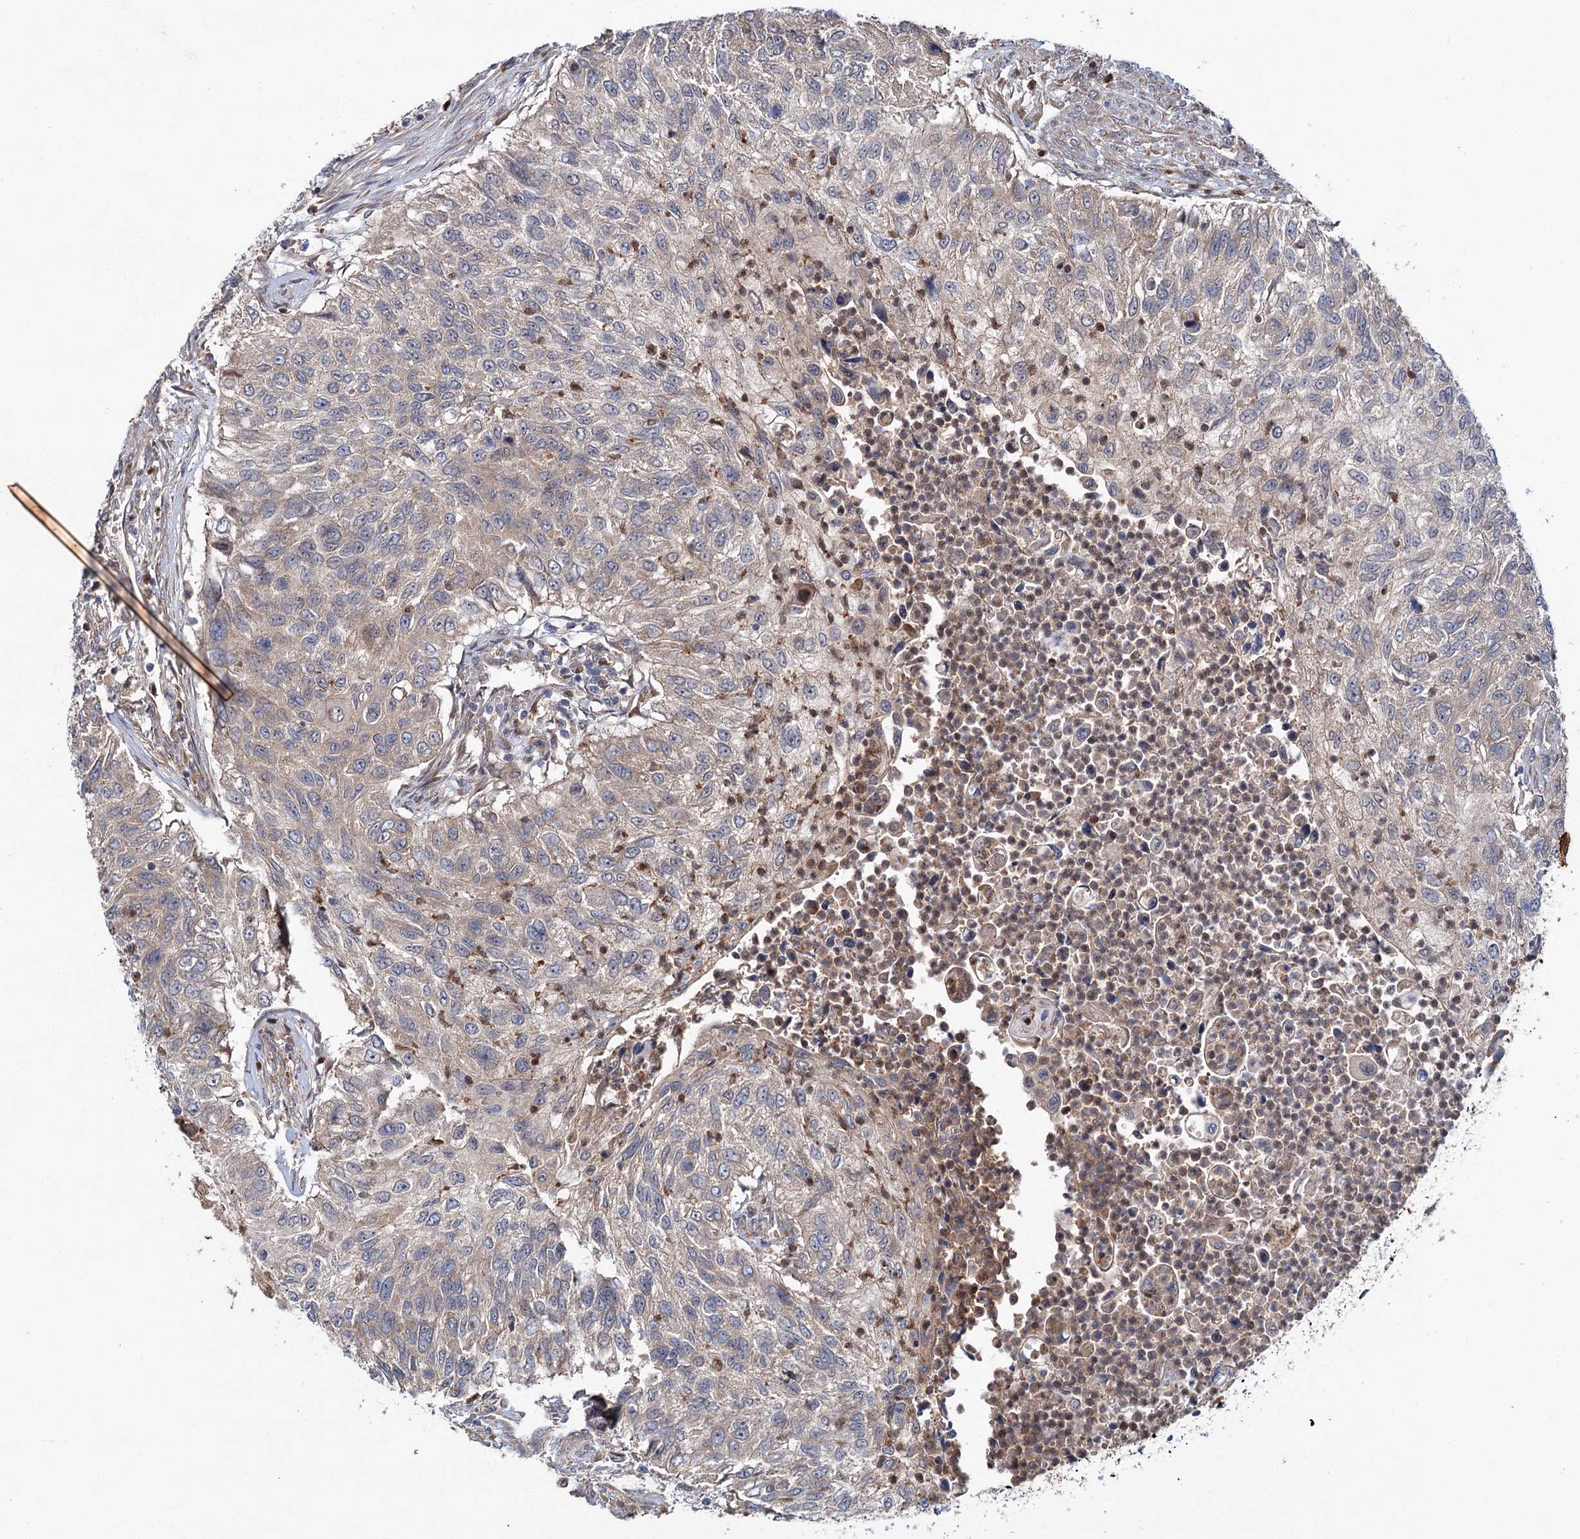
{"staining": {"intensity": "weak", "quantity": "25%-75%", "location": "cytoplasmic/membranous"}, "tissue": "urothelial cancer", "cell_type": "Tumor cells", "image_type": "cancer", "snomed": [{"axis": "morphology", "description": "Urothelial carcinoma, High grade"}, {"axis": "topography", "description": "Urinary bladder"}], "caption": "Urothelial carcinoma (high-grade) tissue displays weak cytoplasmic/membranous positivity in approximately 25%-75% of tumor cells (IHC, brightfield microscopy, high magnification).", "gene": "PTPN3", "patient": {"sex": "female", "age": 60}}